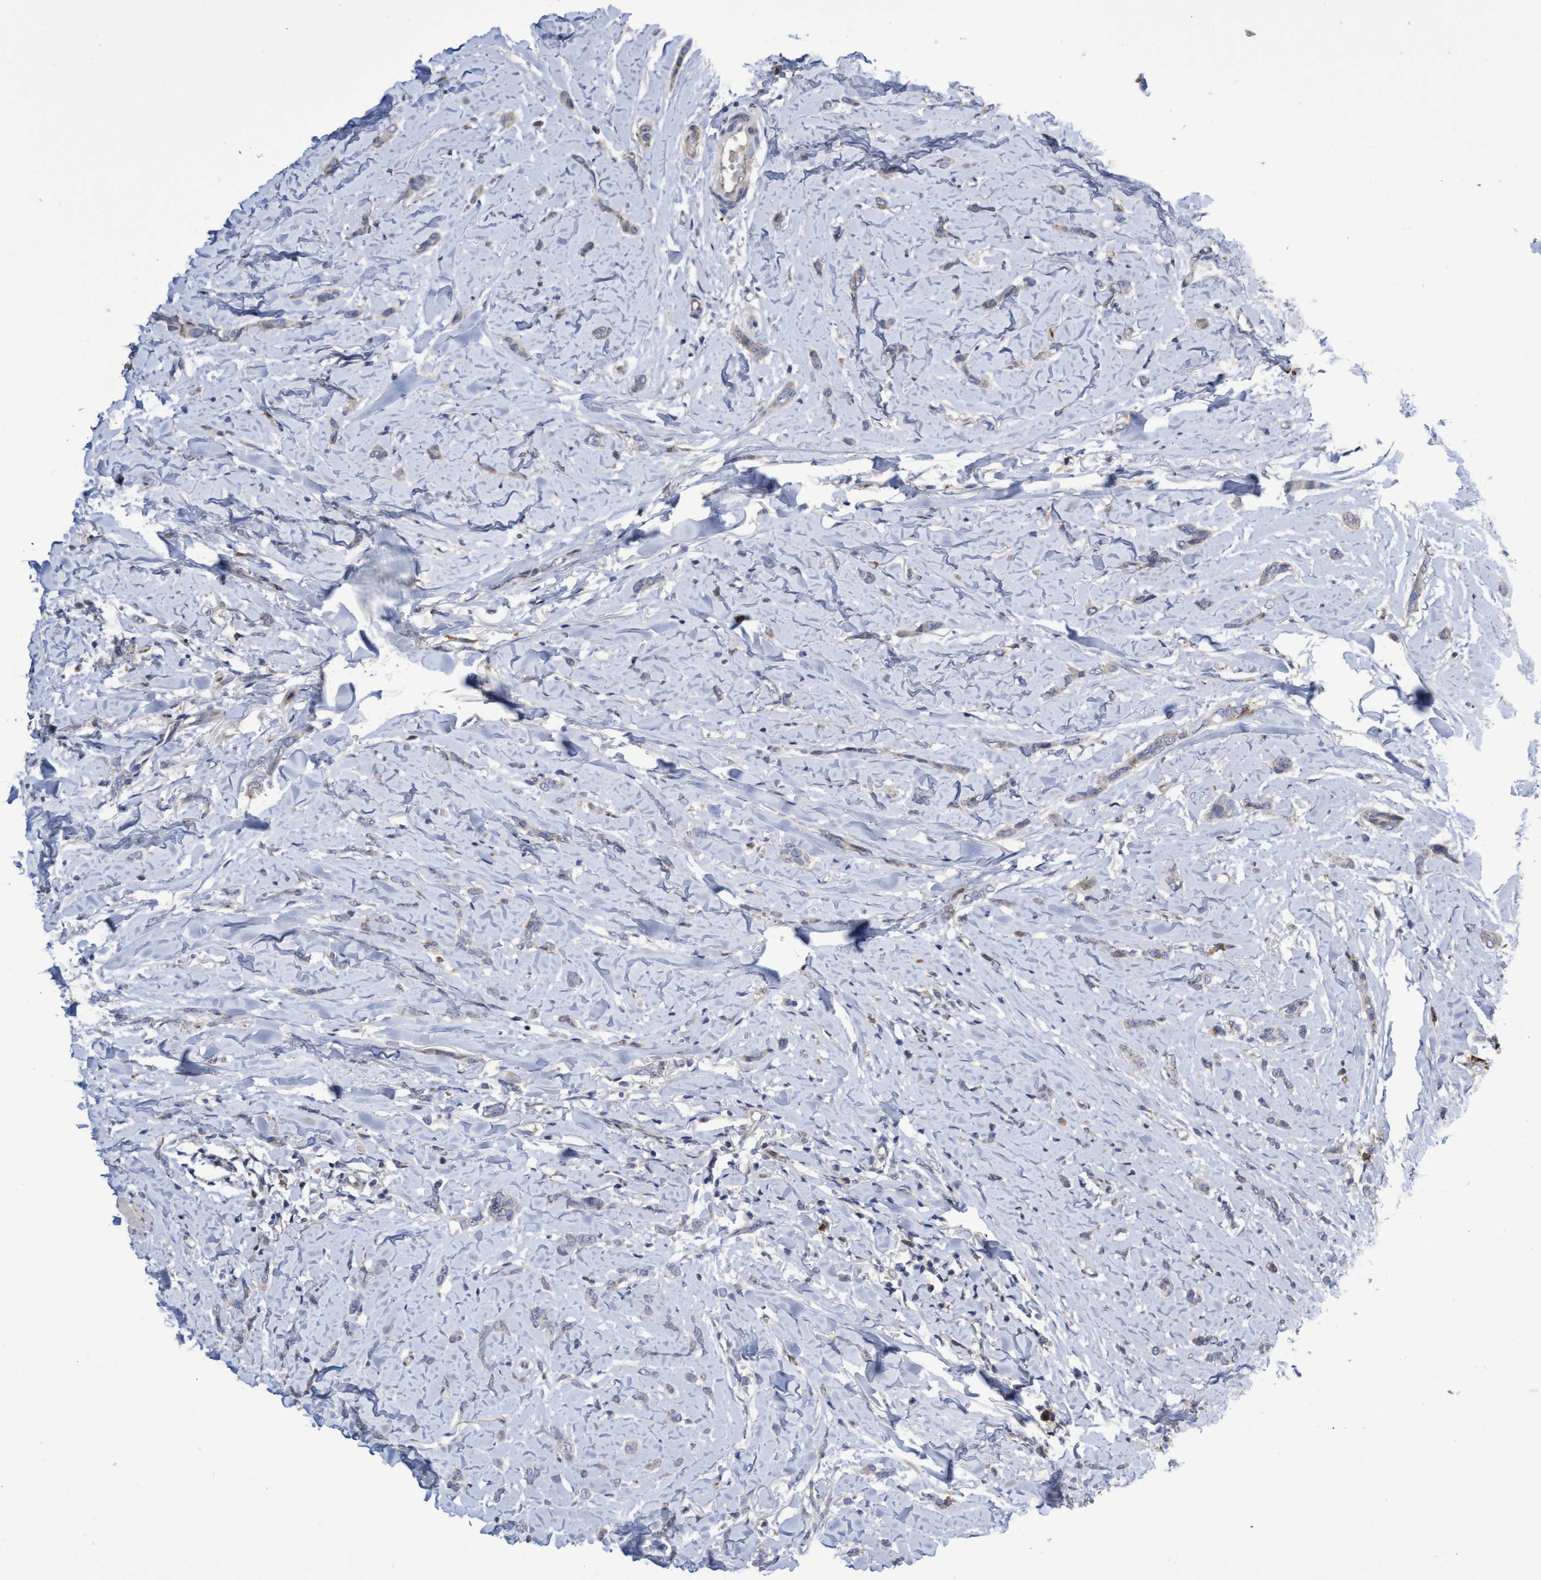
{"staining": {"intensity": "weak", "quantity": "<25%", "location": "cytoplasmic/membranous"}, "tissue": "breast cancer", "cell_type": "Tumor cells", "image_type": "cancer", "snomed": [{"axis": "morphology", "description": "Lobular carcinoma"}, {"axis": "topography", "description": "Skin"}, {"axis": "topography", "description": "Breast"}], "caption": "An IHC histopathology image of breast cancer is shown. There is no staining in tumor cells of breast cancer. The staining is performed using DAB brown chromogen with nuclei counter-stained in using hematoxylin.", "gene": "ABCF2", "patient": {"sex": "female", "age": 46}}